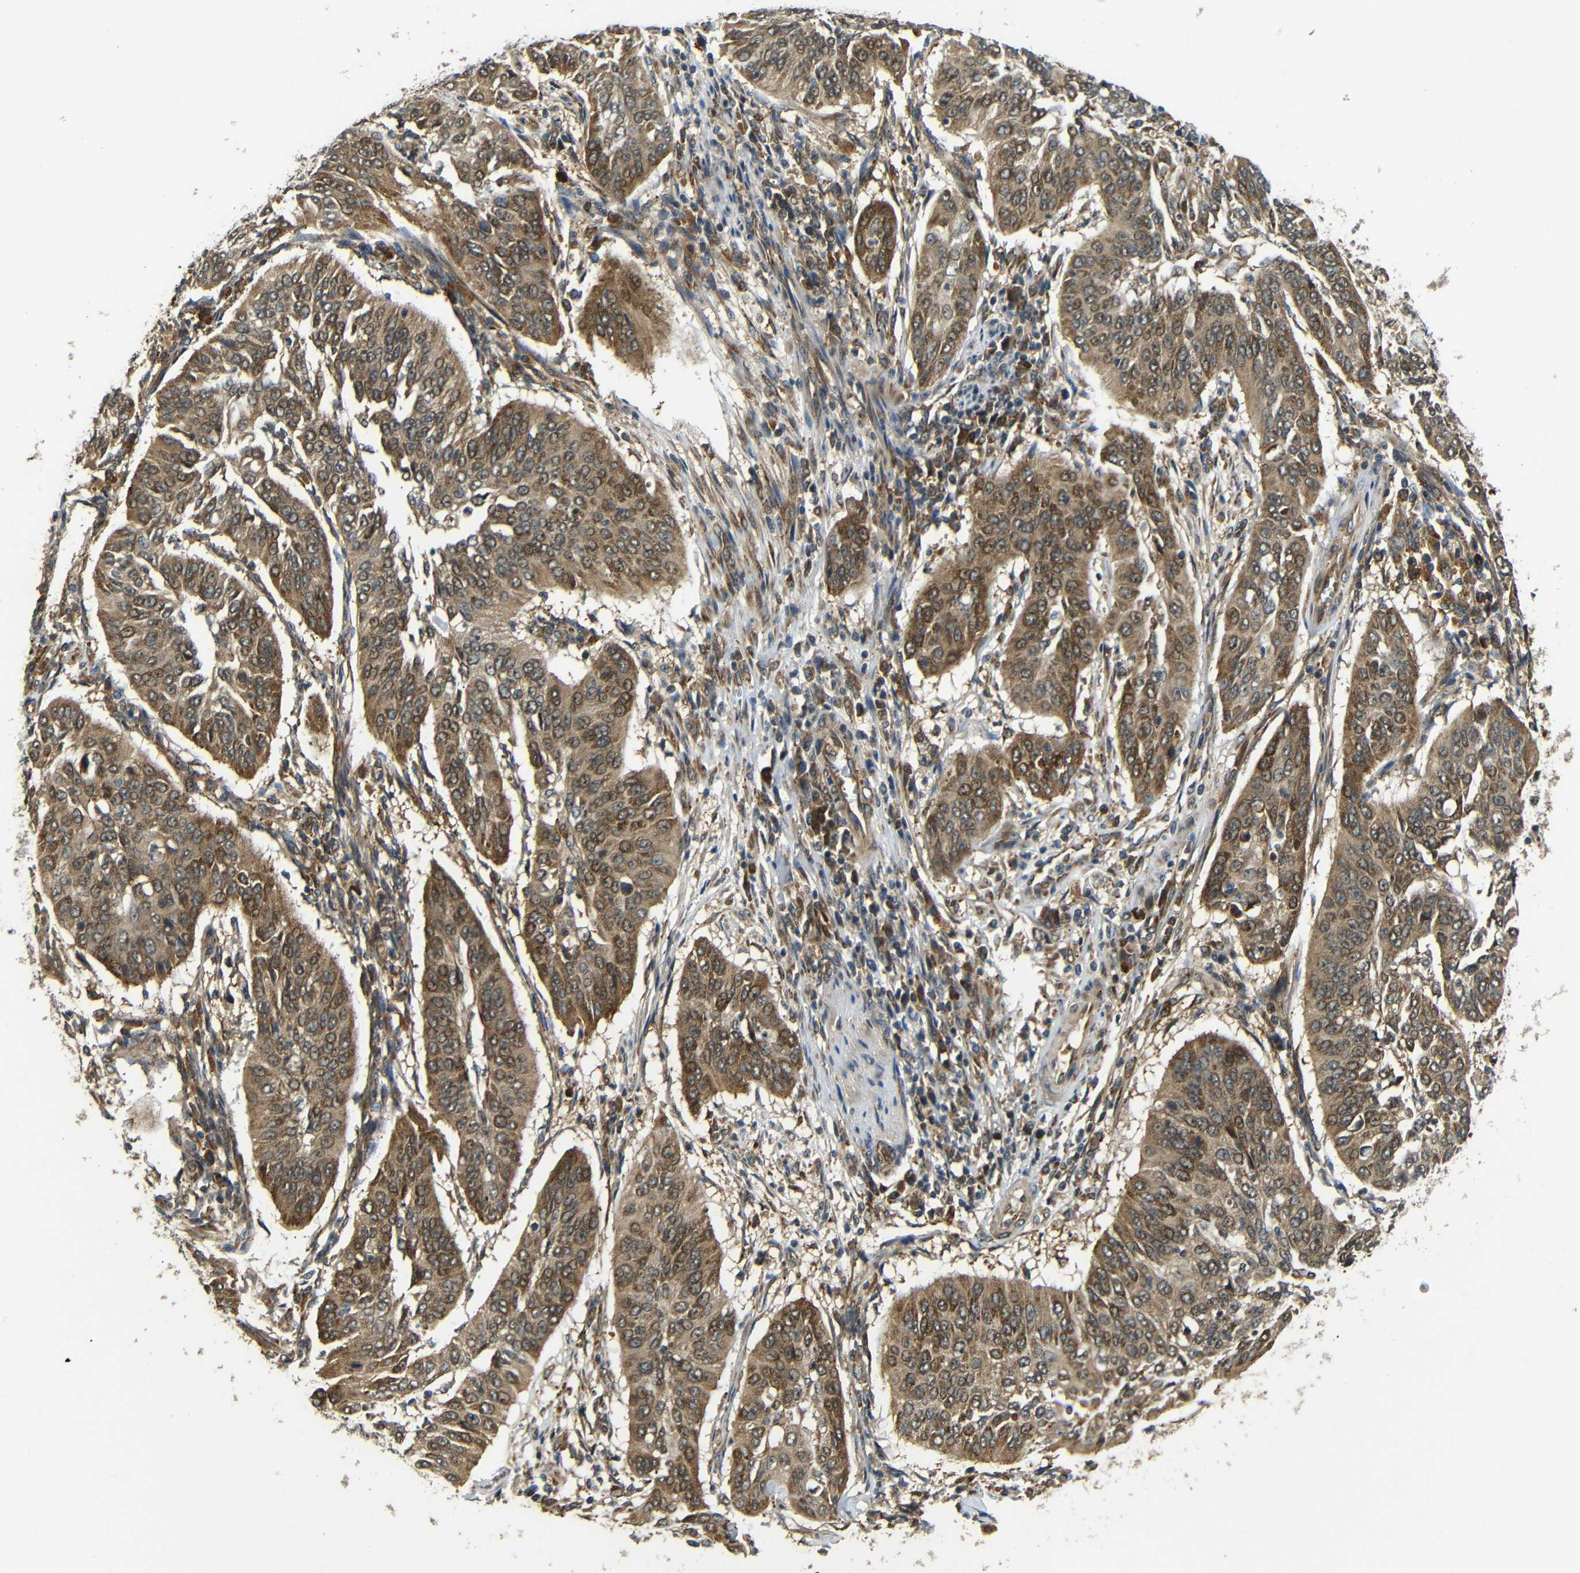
{"staining": {"intensity": "moderate", "quantity": ">75%", "location": "cytoplasmic/membranous"}, "tissue": "cervical cancer", "cell_type": "Tumor cells", "image_type": "cancer", "snomed": [{"axis": "morphology", "description": "Normal tissue, NOS"}, {"axis": "morphology", "description": "Squamous cell carcinoma, NOS"}, {"axis": "topography", "description": "Cervix"}], "caption": "A high-resolution micrograph shows immunohistochemistry (IHC) staining of cervical squamous cell carcinoma, which displays moderate cytoplasmic/membranous expression in about >75% of tumor cells.", "gene": "EPHB2", "patient": {"sex": "female", "age": 39}}